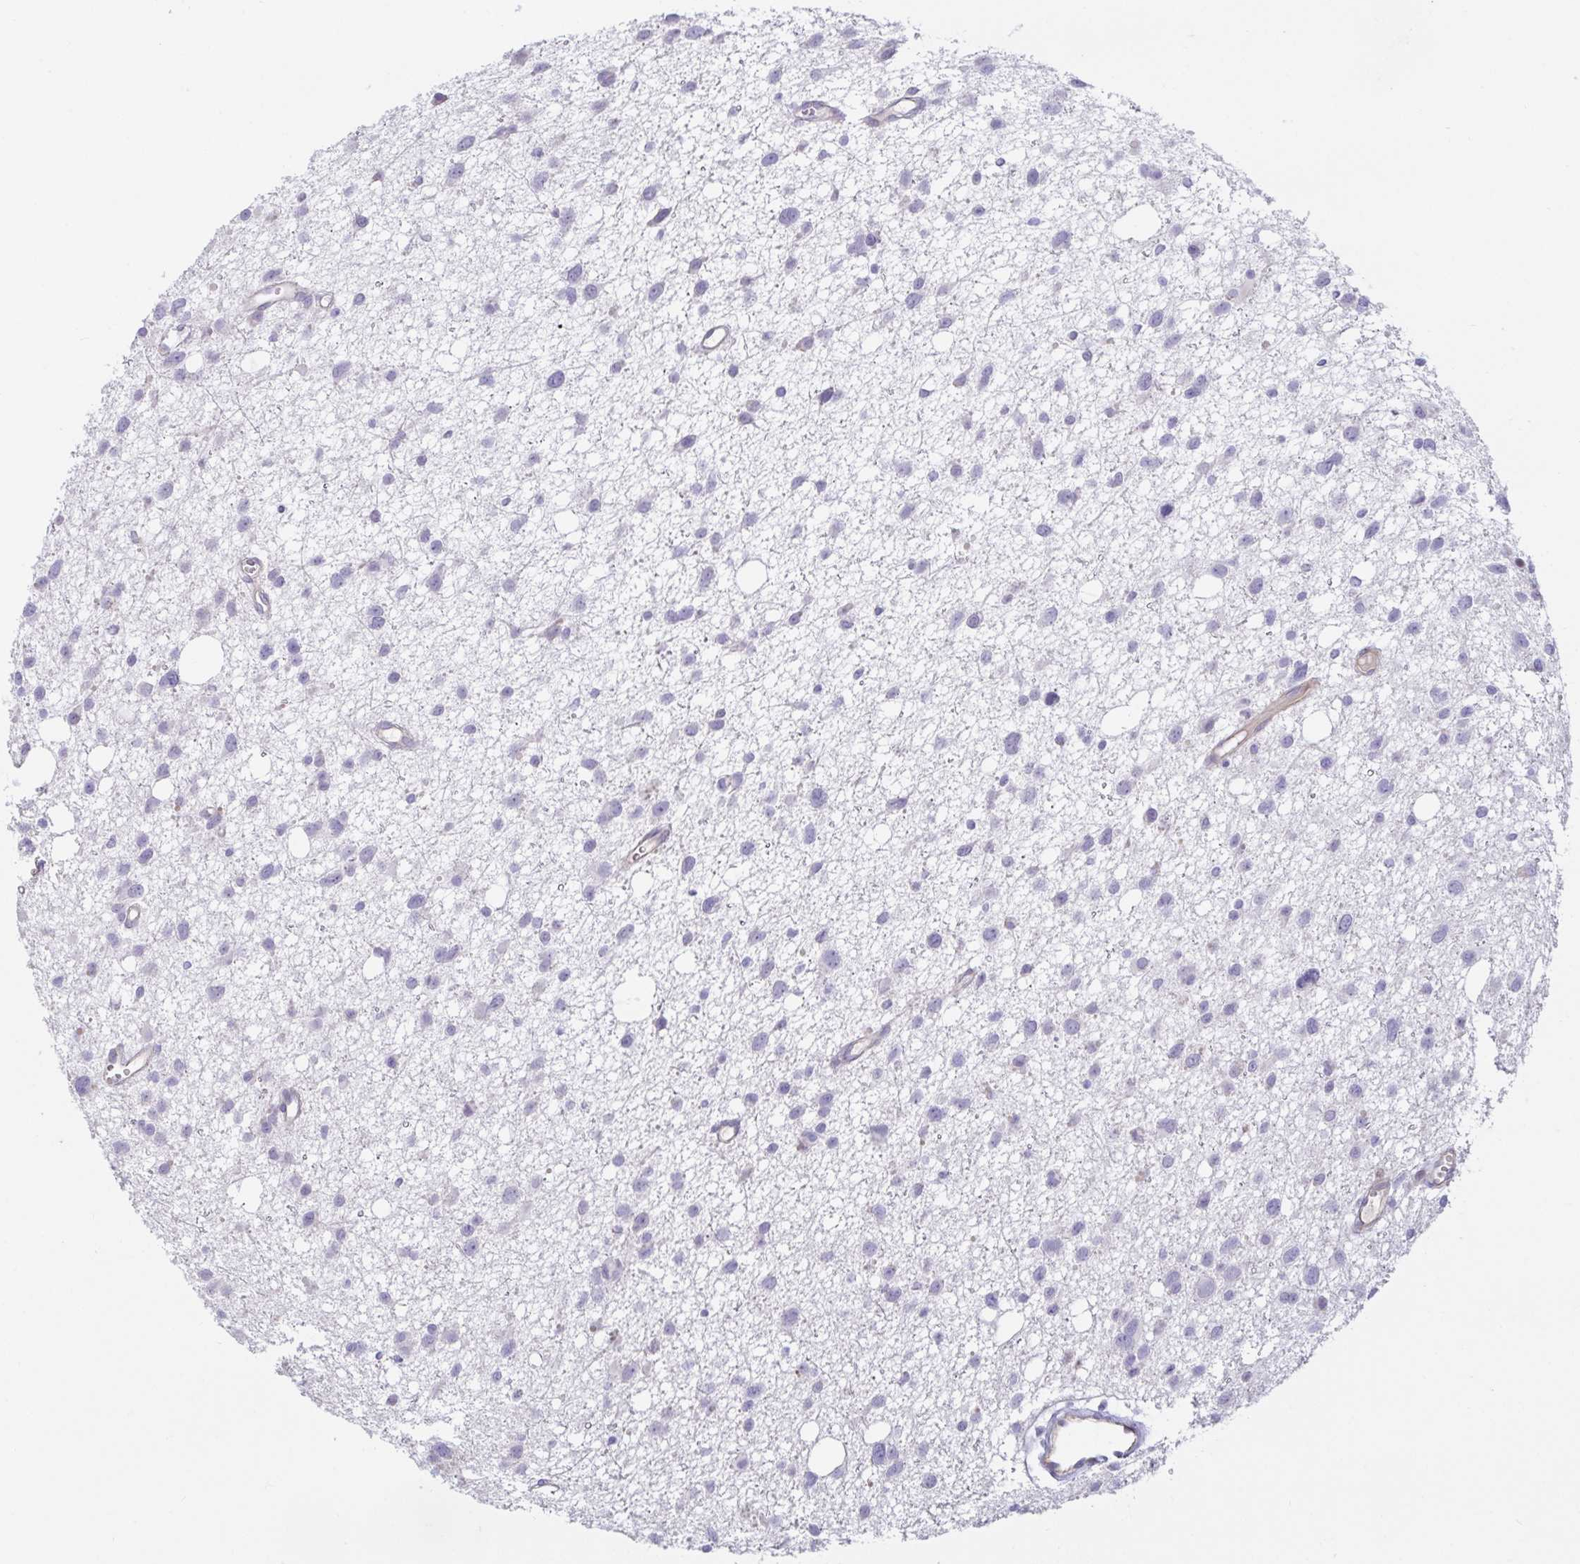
{"staining": {"intensity": "negative", "quantity": "none", "location": "none"}, "tissue": "glioma", "cell_type": "Tumor cells", "image_type": "cancer", "snomed": [{"axis": "morphology", "description": "Glioma, malignant, High grade"}, {"axis": "topography", "description": "Brain"}], "caption": "There is no significant staining in tumor cells of glioma.", "gene": "SPAG4", "patient": {"sex": "male", "age": 23}}